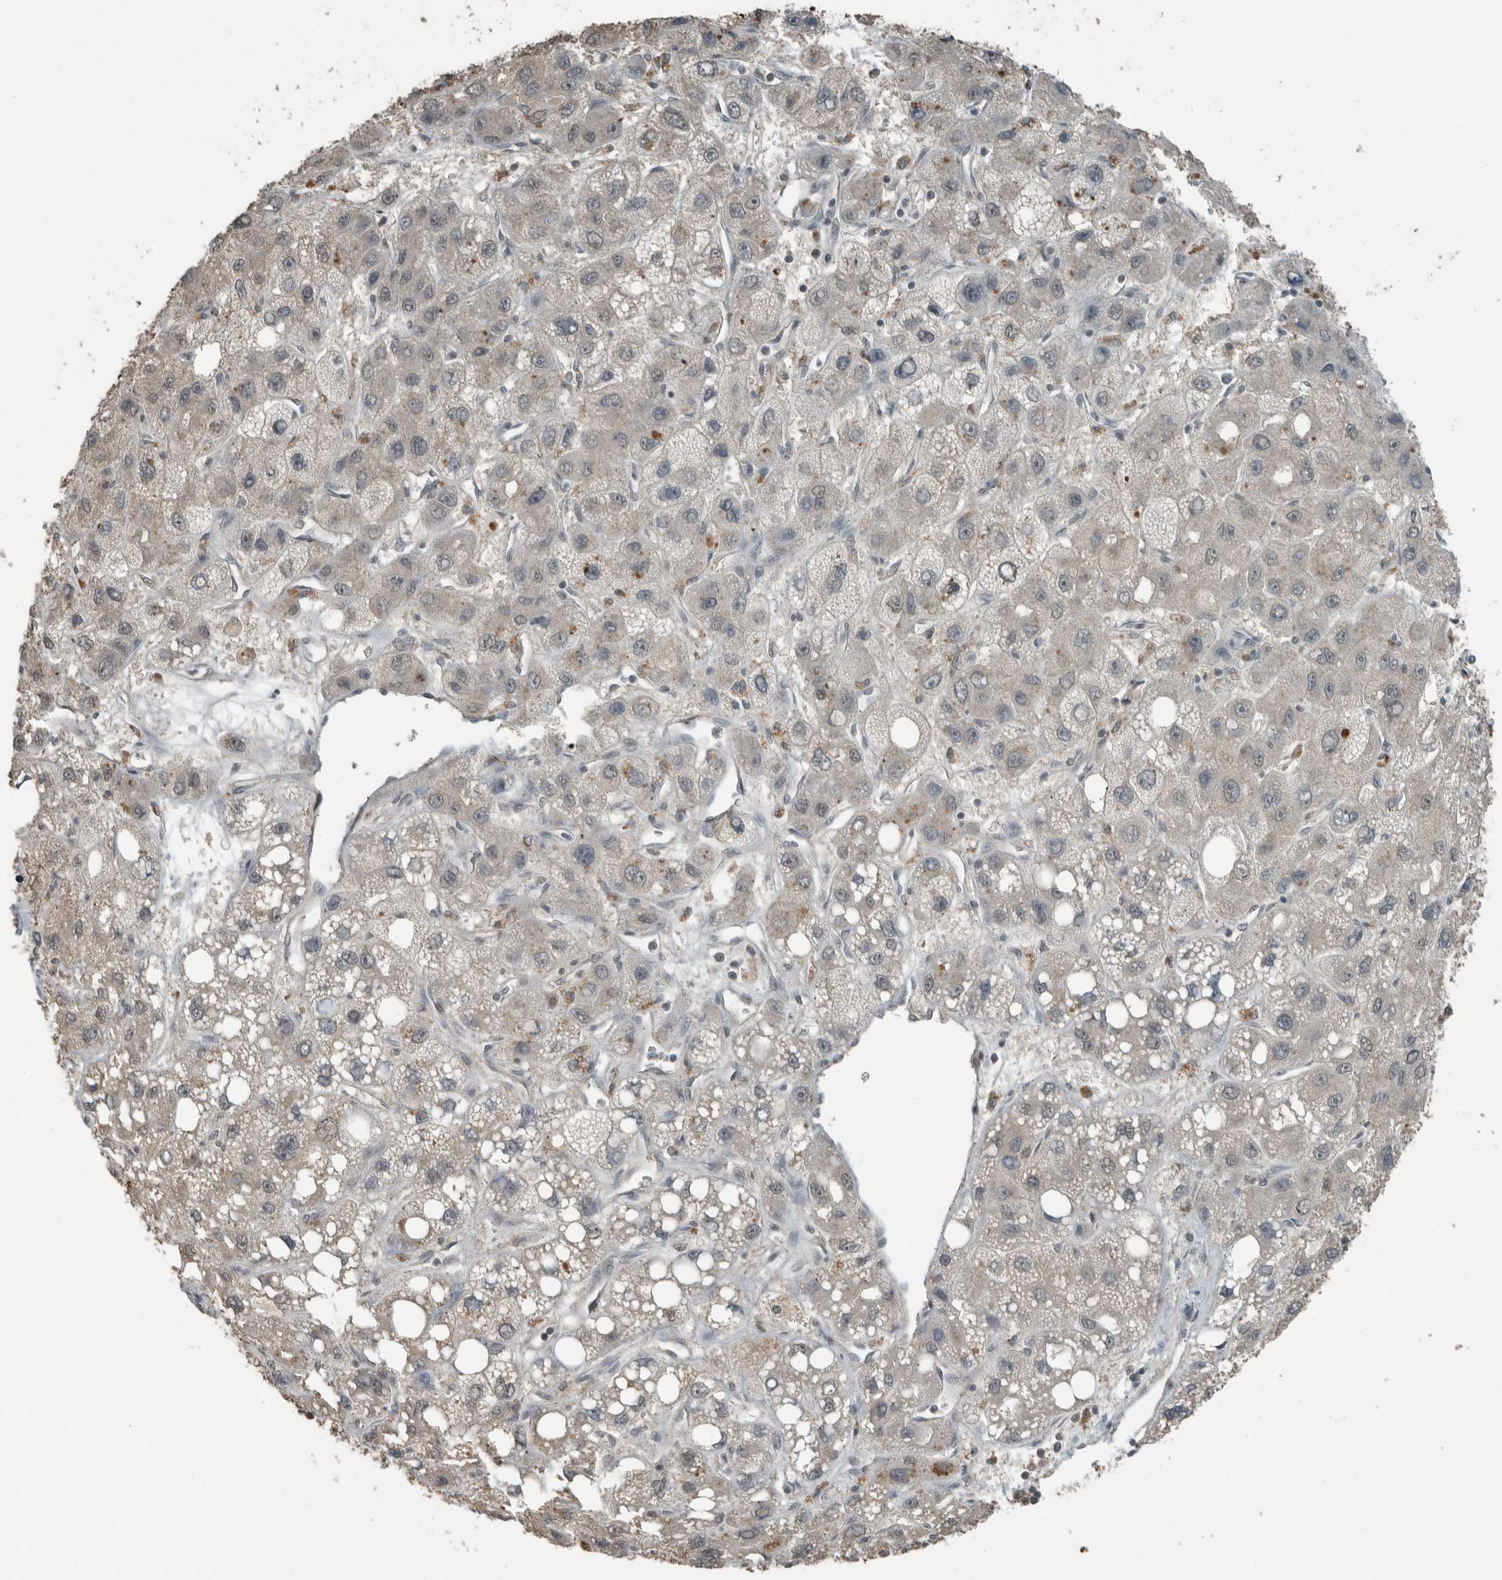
{"staining": {"intensity": "negative", "quantity": "none", "location": "none"}, "tissue": "liver cancer", "cell_type": "Tumor cells", "image_type": "cancer", "snomed": [{"axis": "morphology", "description": "Carcinoma, Hepatocellular, NOS"}, {"axis": "topography", "description": "Liver"}], "caption": "Hepatocellular carcinoma (liver) stained for a protein using IHC shows no positivity tumor cells.", "gene": "ZNF24", "patient": {"sex": "male", "age": 55}}